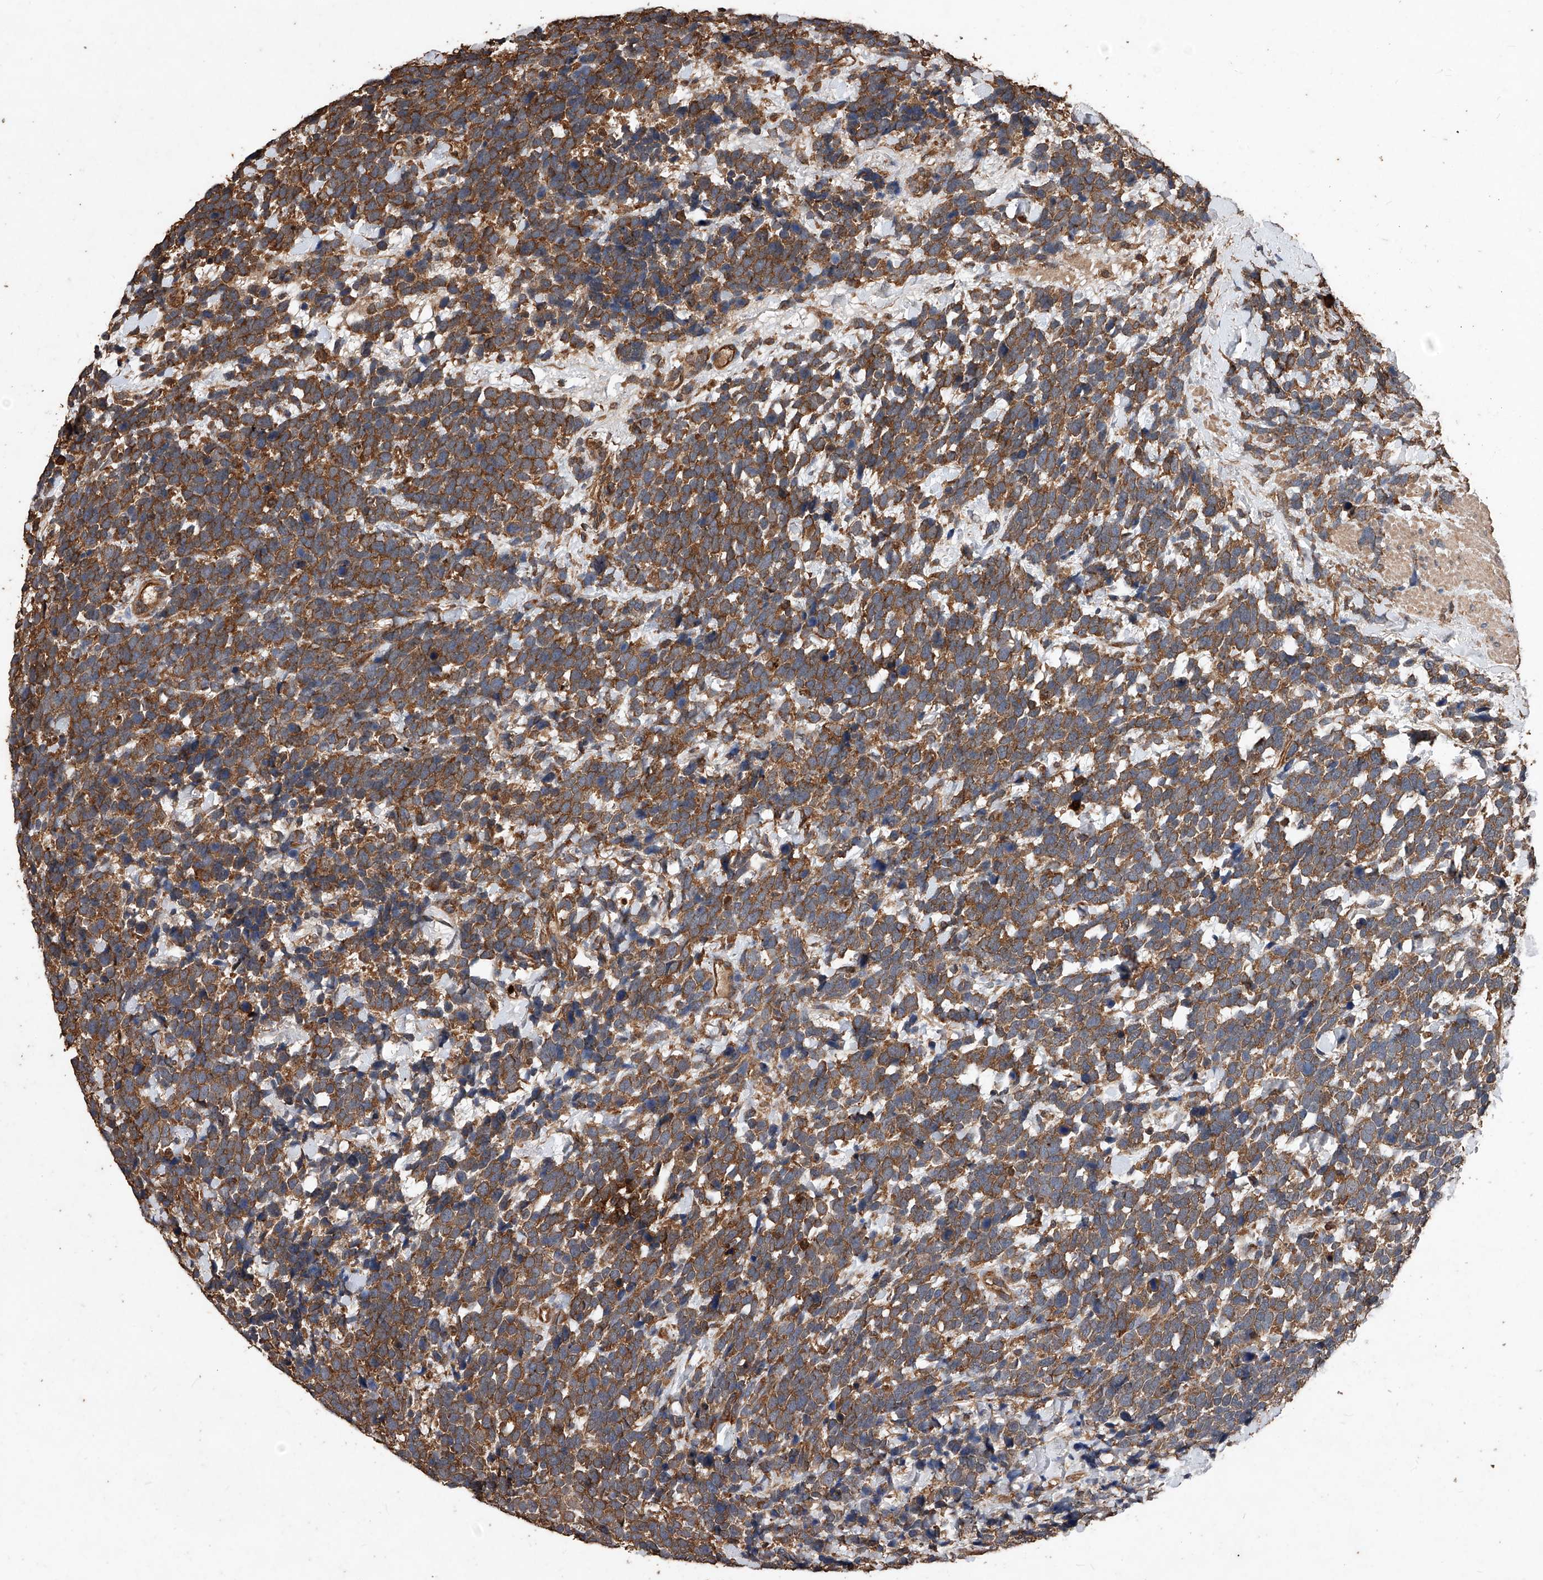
{"staining": {"intensity": "strong", "quantity": ">75%", "location": "cytoplasmic/membranous"}, "tissue": "urothelial cancer", "cell_type": "Tumor cells", "image_type": "cancer", "snomed": [{"axis": "morphology", "description": "Urothelial carcinoma, High grade"}, {"axis": "topography", "description": "Urinary bladder"}], "caption": "Immunohistochemistry (IHC) of human urothelial cancer exhibits high levels of strong cytoplasmic/membranous staining in approximately >75% of tumor cells. The staining was performed using DAB (3,3'-diaminobenzidine) to visualize the protein expression in brown, while the nuclei were stained in blue with hematoxylin (Magnification: 20x).", "gene": "UCP2", "patient": {"sex": "female", "age": 82}}